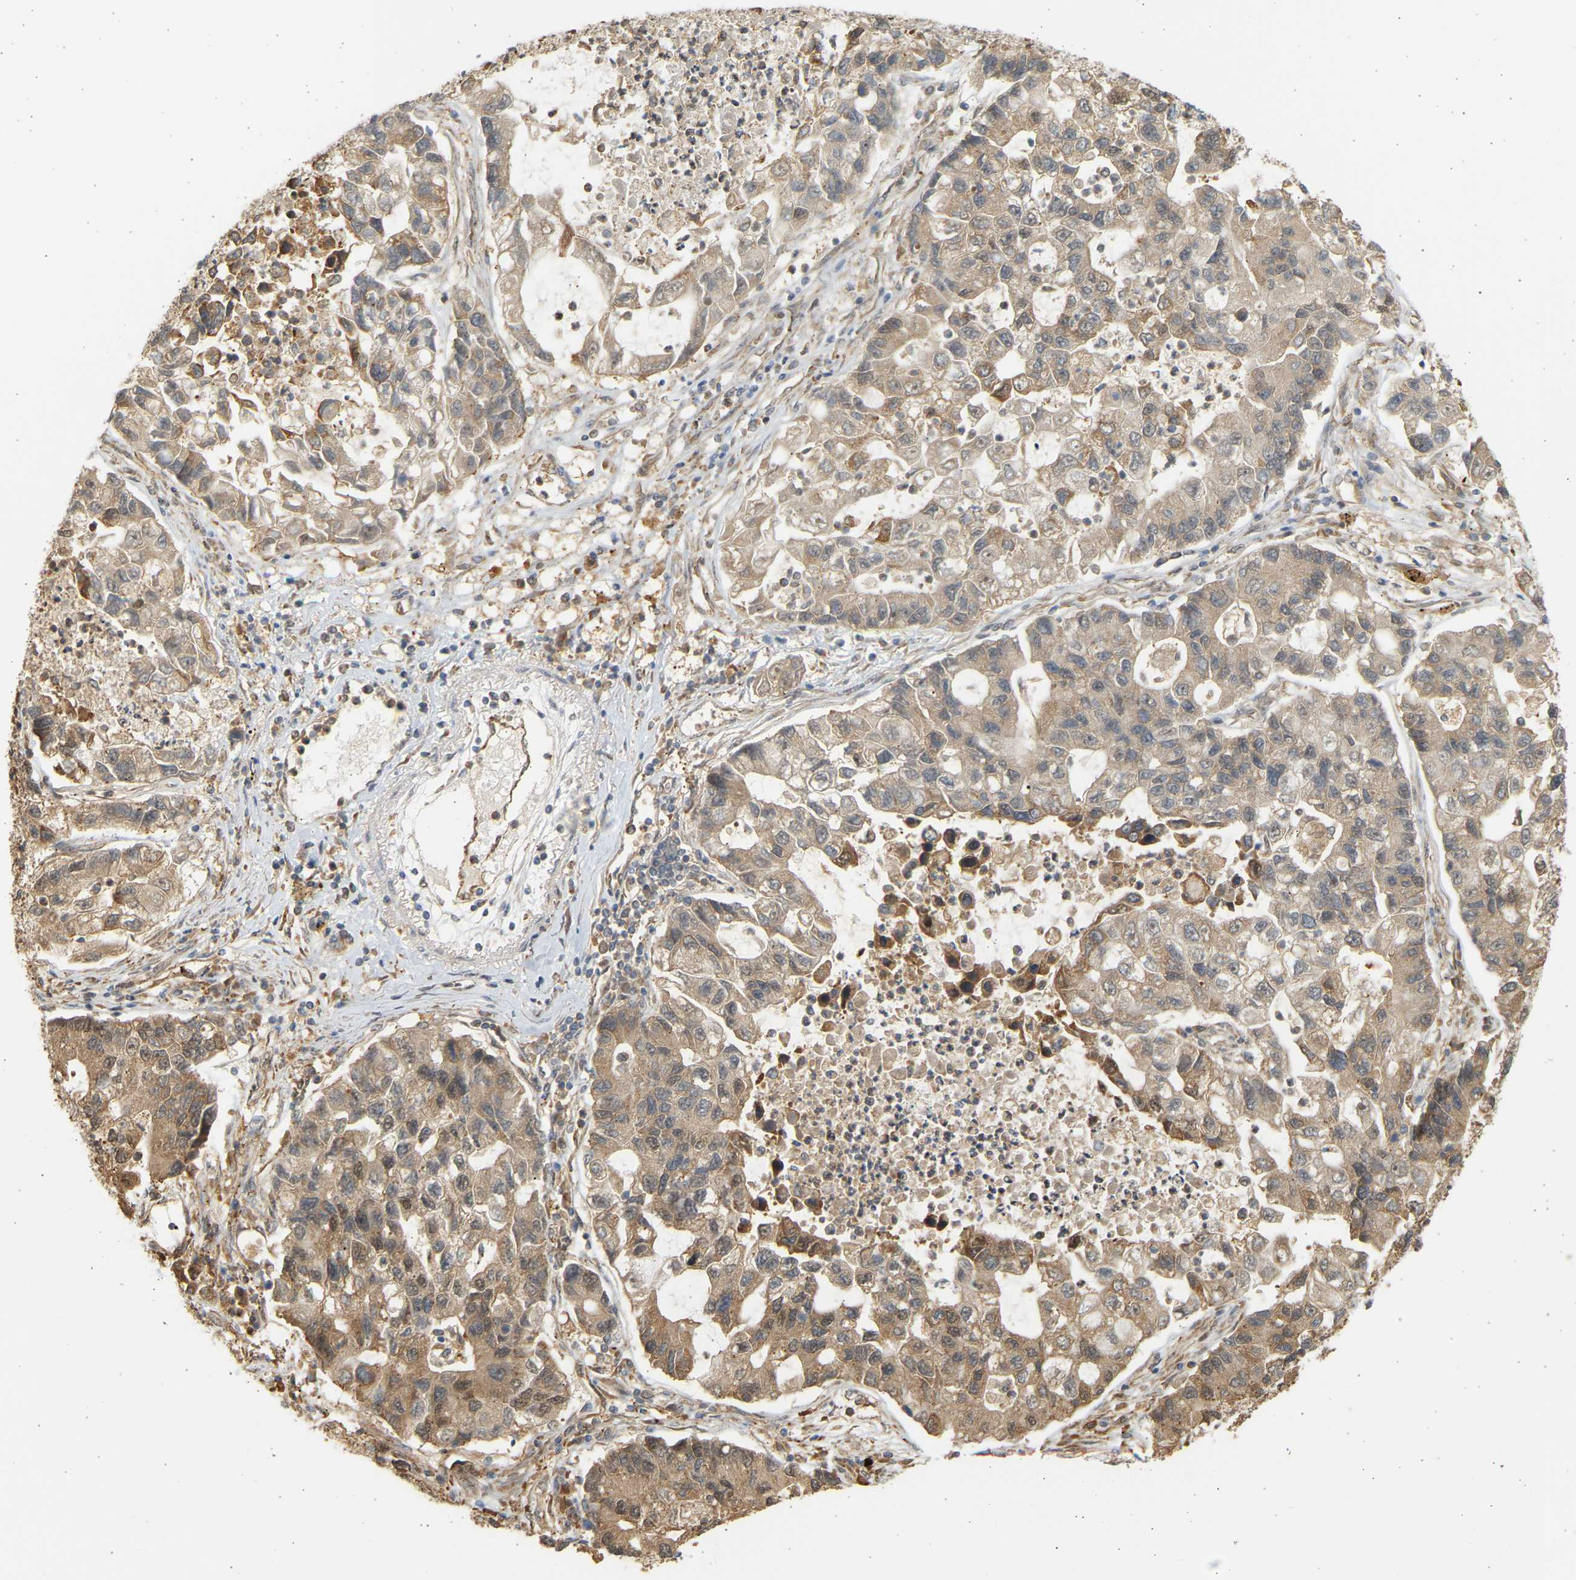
{"staining": {"intensity": "moderate", "quantity": ">75%", "location": "cytoplasmic/membranous,nuclear"}, "tissue": "lung cancer", "cell_type": "Tumor cells", "image_type": "cancer", "snomed": [{"axis": "morphology", "description": "Adenocarcinoma, NOS"}, {"axis": "topography", "description": "Lung"}], "caption": "Lung cancer stained with a protein marker demonstrates moderate staining in tumor cells.", "gene": "B4GALT6", "patient": {"sex": "female", "age": 51}}